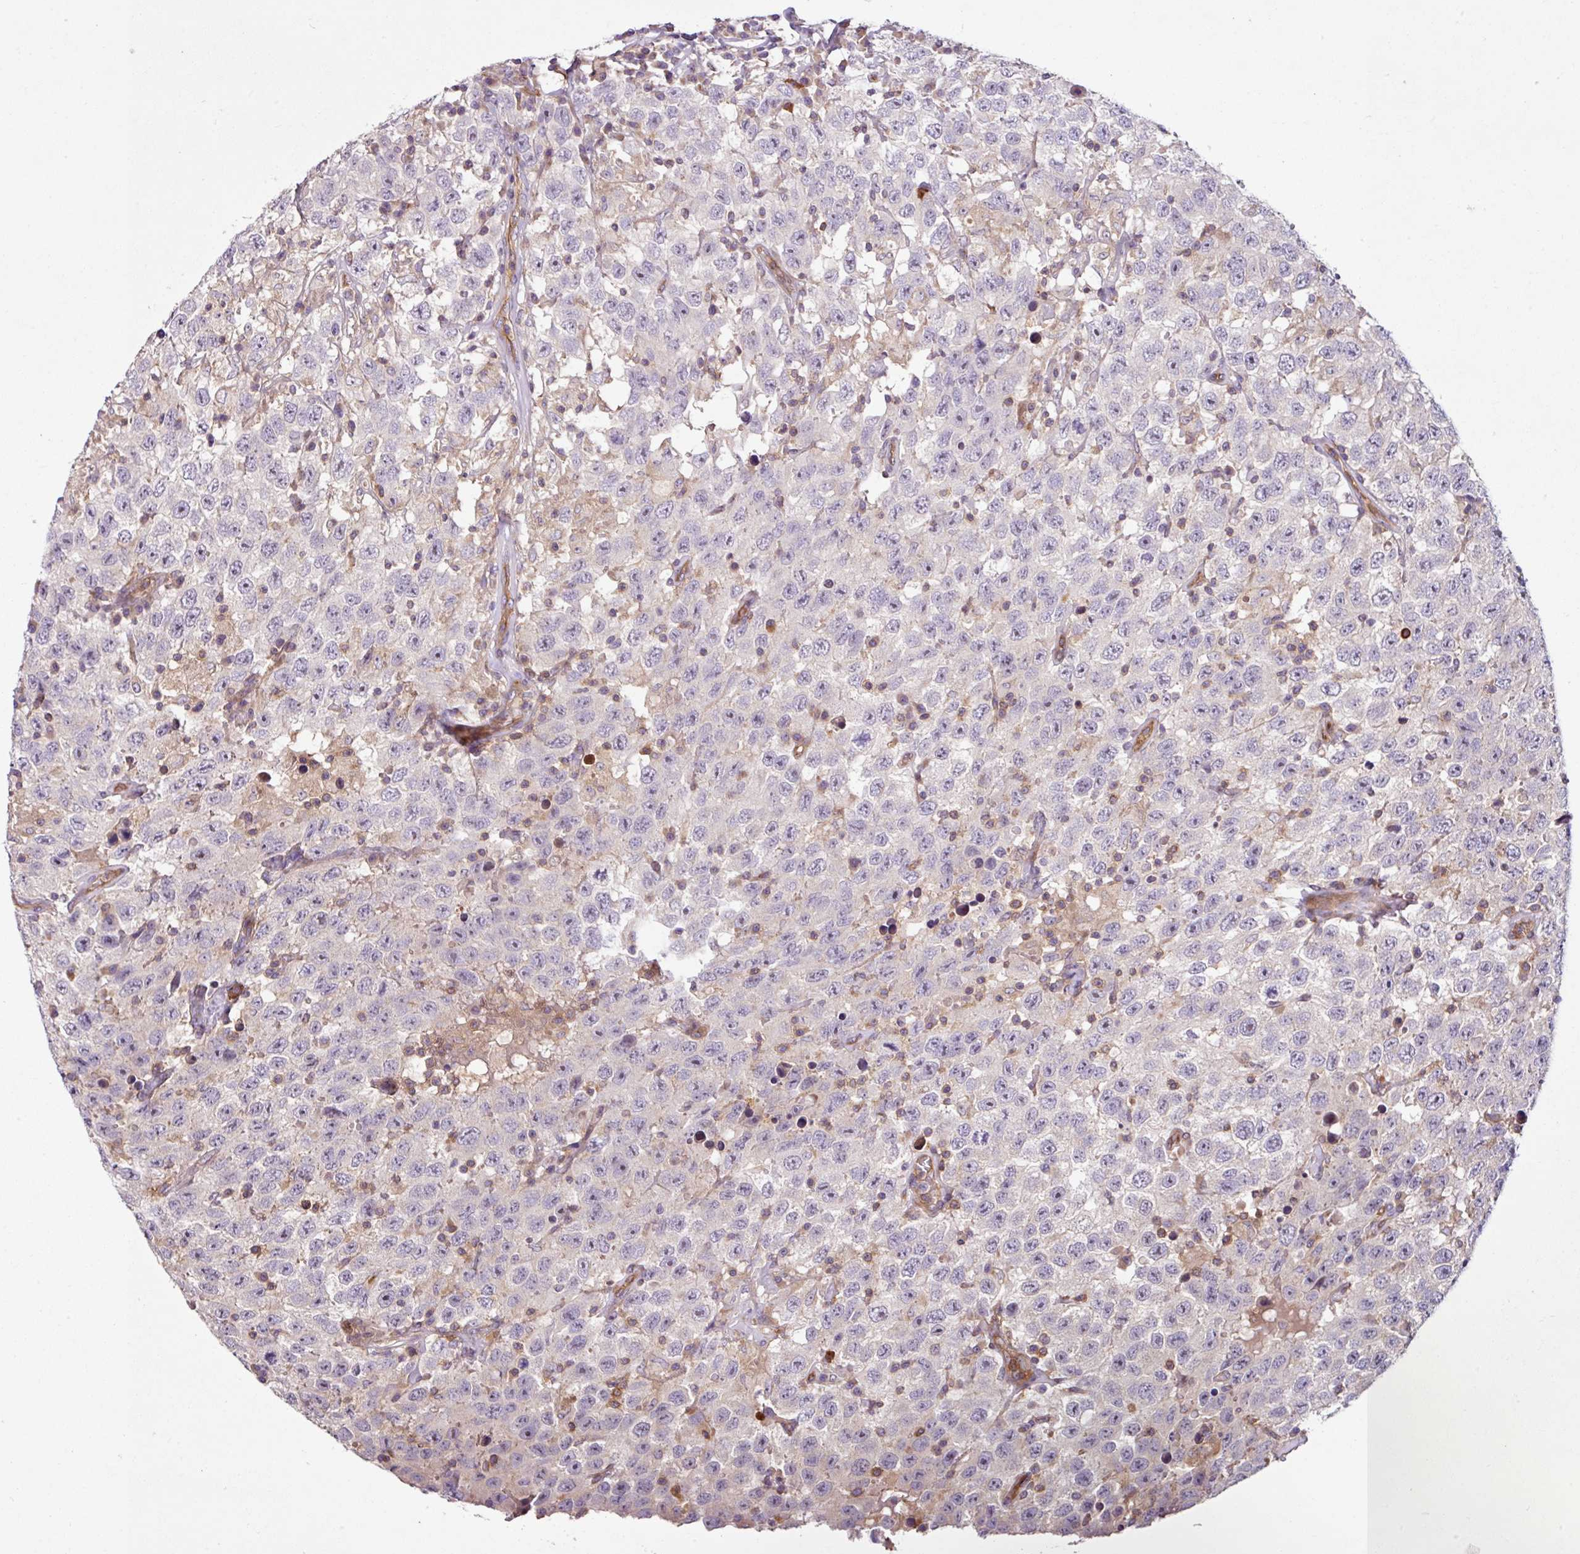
{"staining": {"intensity": "negative", "quantity": "none", "location": "none"}, "tissue": "testis cancer", "cell_type": "Tumor cells", "image_type": "cancer", "snomed": [{"axis": "morphology", "description": "Seminoma, NOS"}, {"axis": "topography", "description": "Testis"}], "caption": "Protein analysis of testis seminoma exhibits no significant expression in tumor cells.", "gene": "ZNF106", "patient": {"sex": "male", "age": 41}}